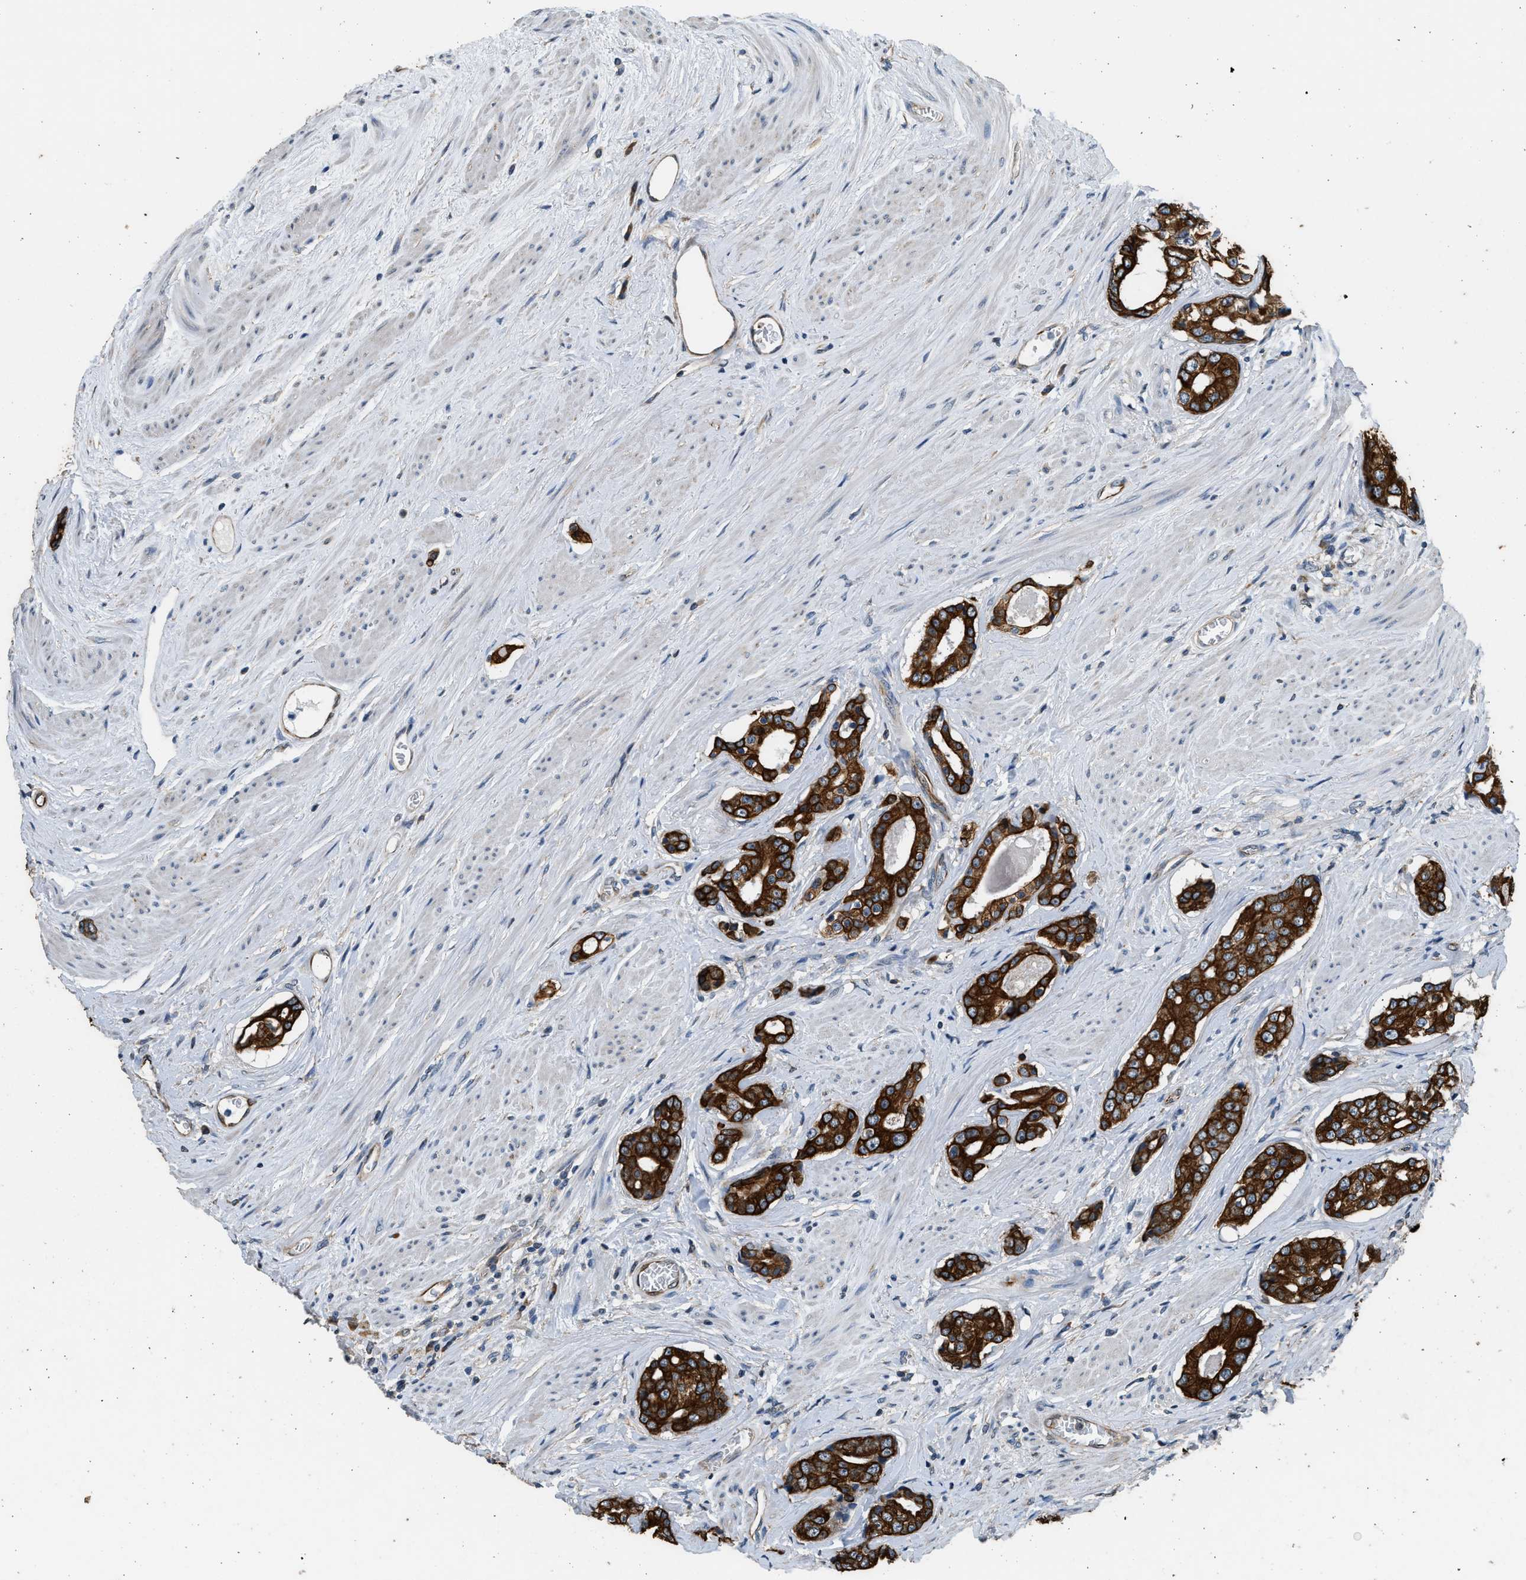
{"staining": {"intensity": "strong", "quantity": ">75%", "location": "cytoplasmic/membranous"}, "tissue": "prostate cancer", "cell_type": "Tumor cells", "image_type": "cancer", "snomed": [{"axis": "morphology", "description": "Adenocarcinoma, High grade"}, {"axis": "topography", "description": "Prostate"}], "caption": "Human adenocarcinoma (high-grade) (prostate) stained with a protein marker reveals strong staining in tumor cells.", "gene": "PCLO", "patient": {"sex": "male", "age": 71}}